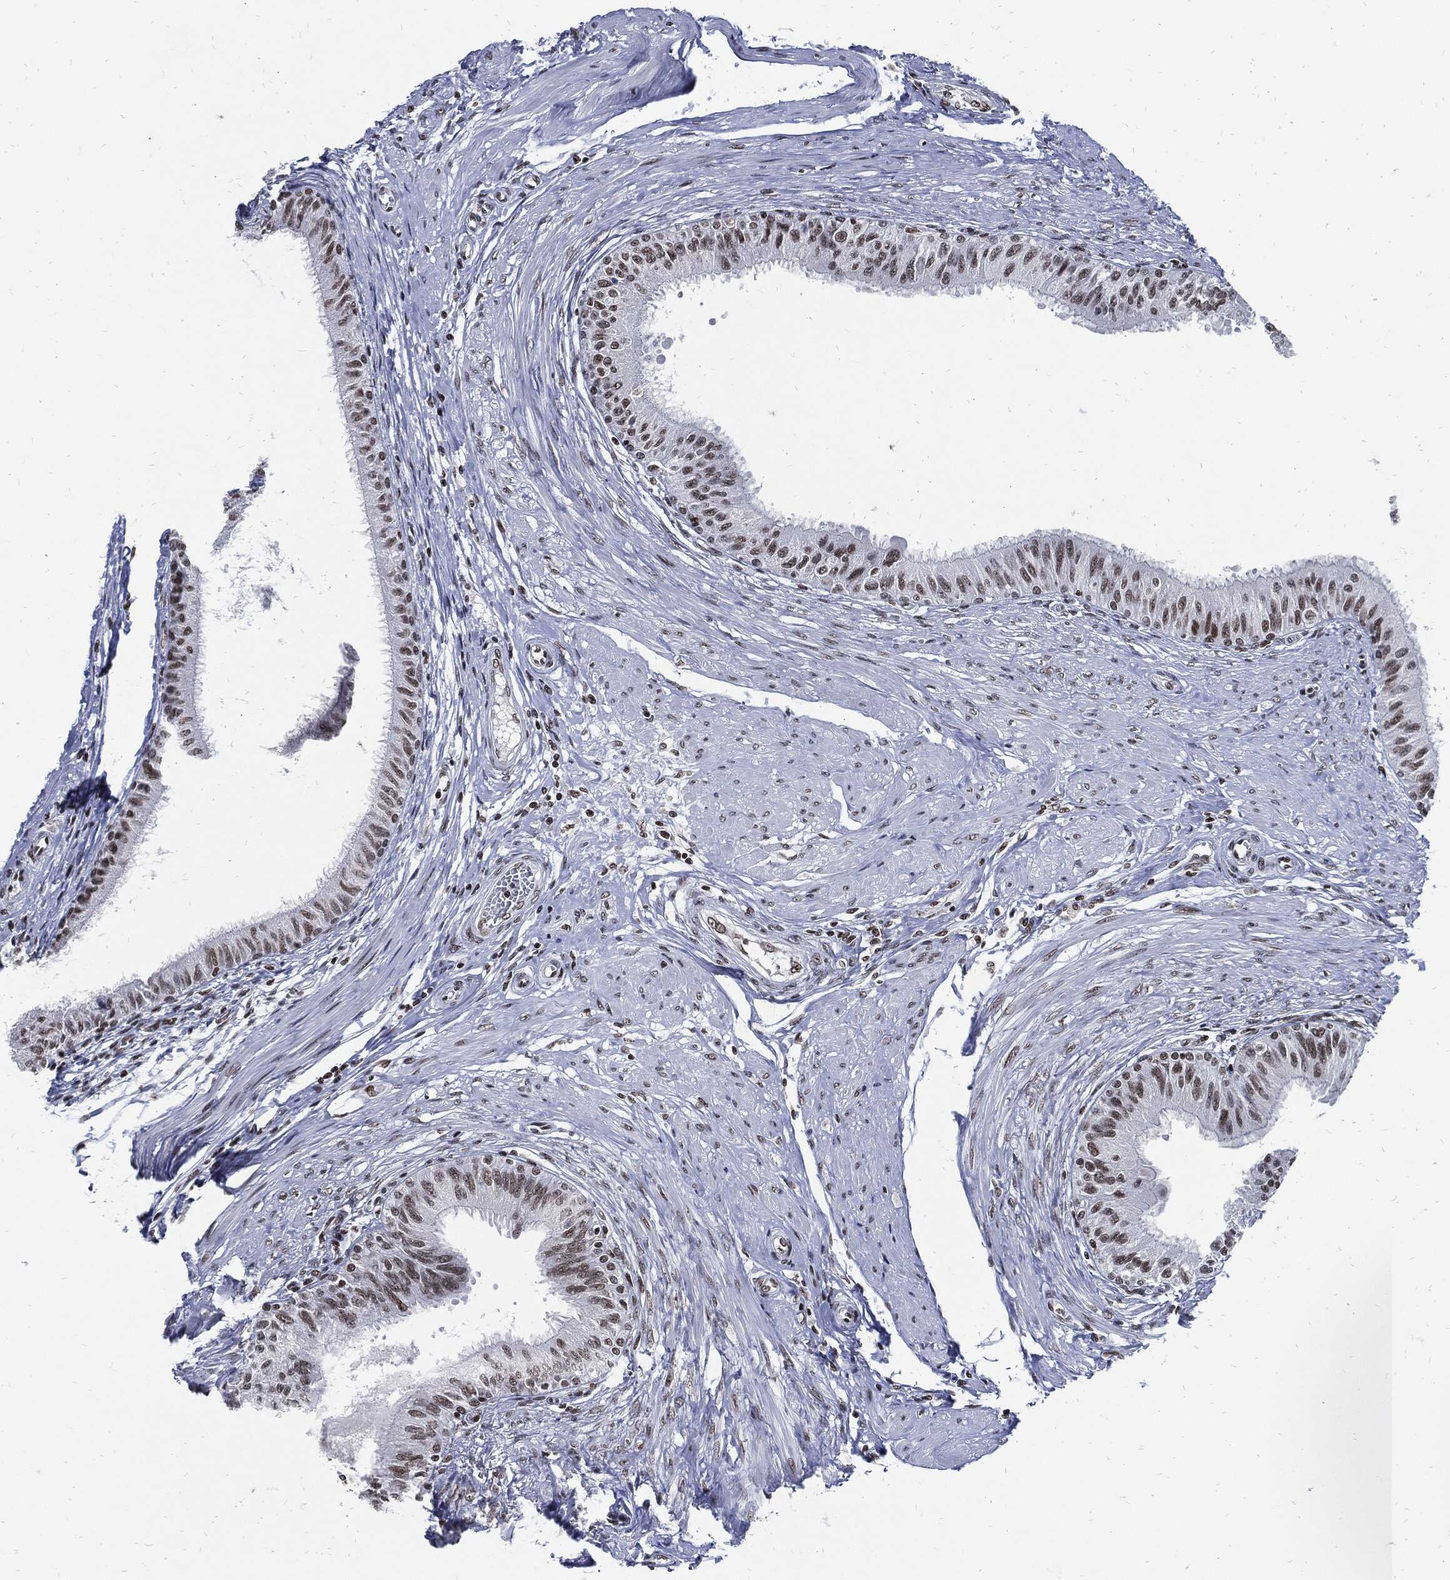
{"staining": {"intensity": "weak", "quantity": ">75%", "location": "nuclear"}, "tissue": "epididymis", "cell_type": "Glandular cells", "image_type": "normal", "snomed": [{"axis": "morphology", "description": "Normal tissue, NOS"}, {"axis": "morphology", "description": "Seminoma, NOS"}, {"axis": "topography", "description": "Testis"}, {"axis": "topography", "description": "Epididymis"}], "caption": "Immunohistochemical staining of unremarkable epididymis reveals >75% levels of weak nuclear protein expression in approximately >75% of glandular cells.", "gene": "TERF2", "patient": {"sex": "male", "age": 61}}